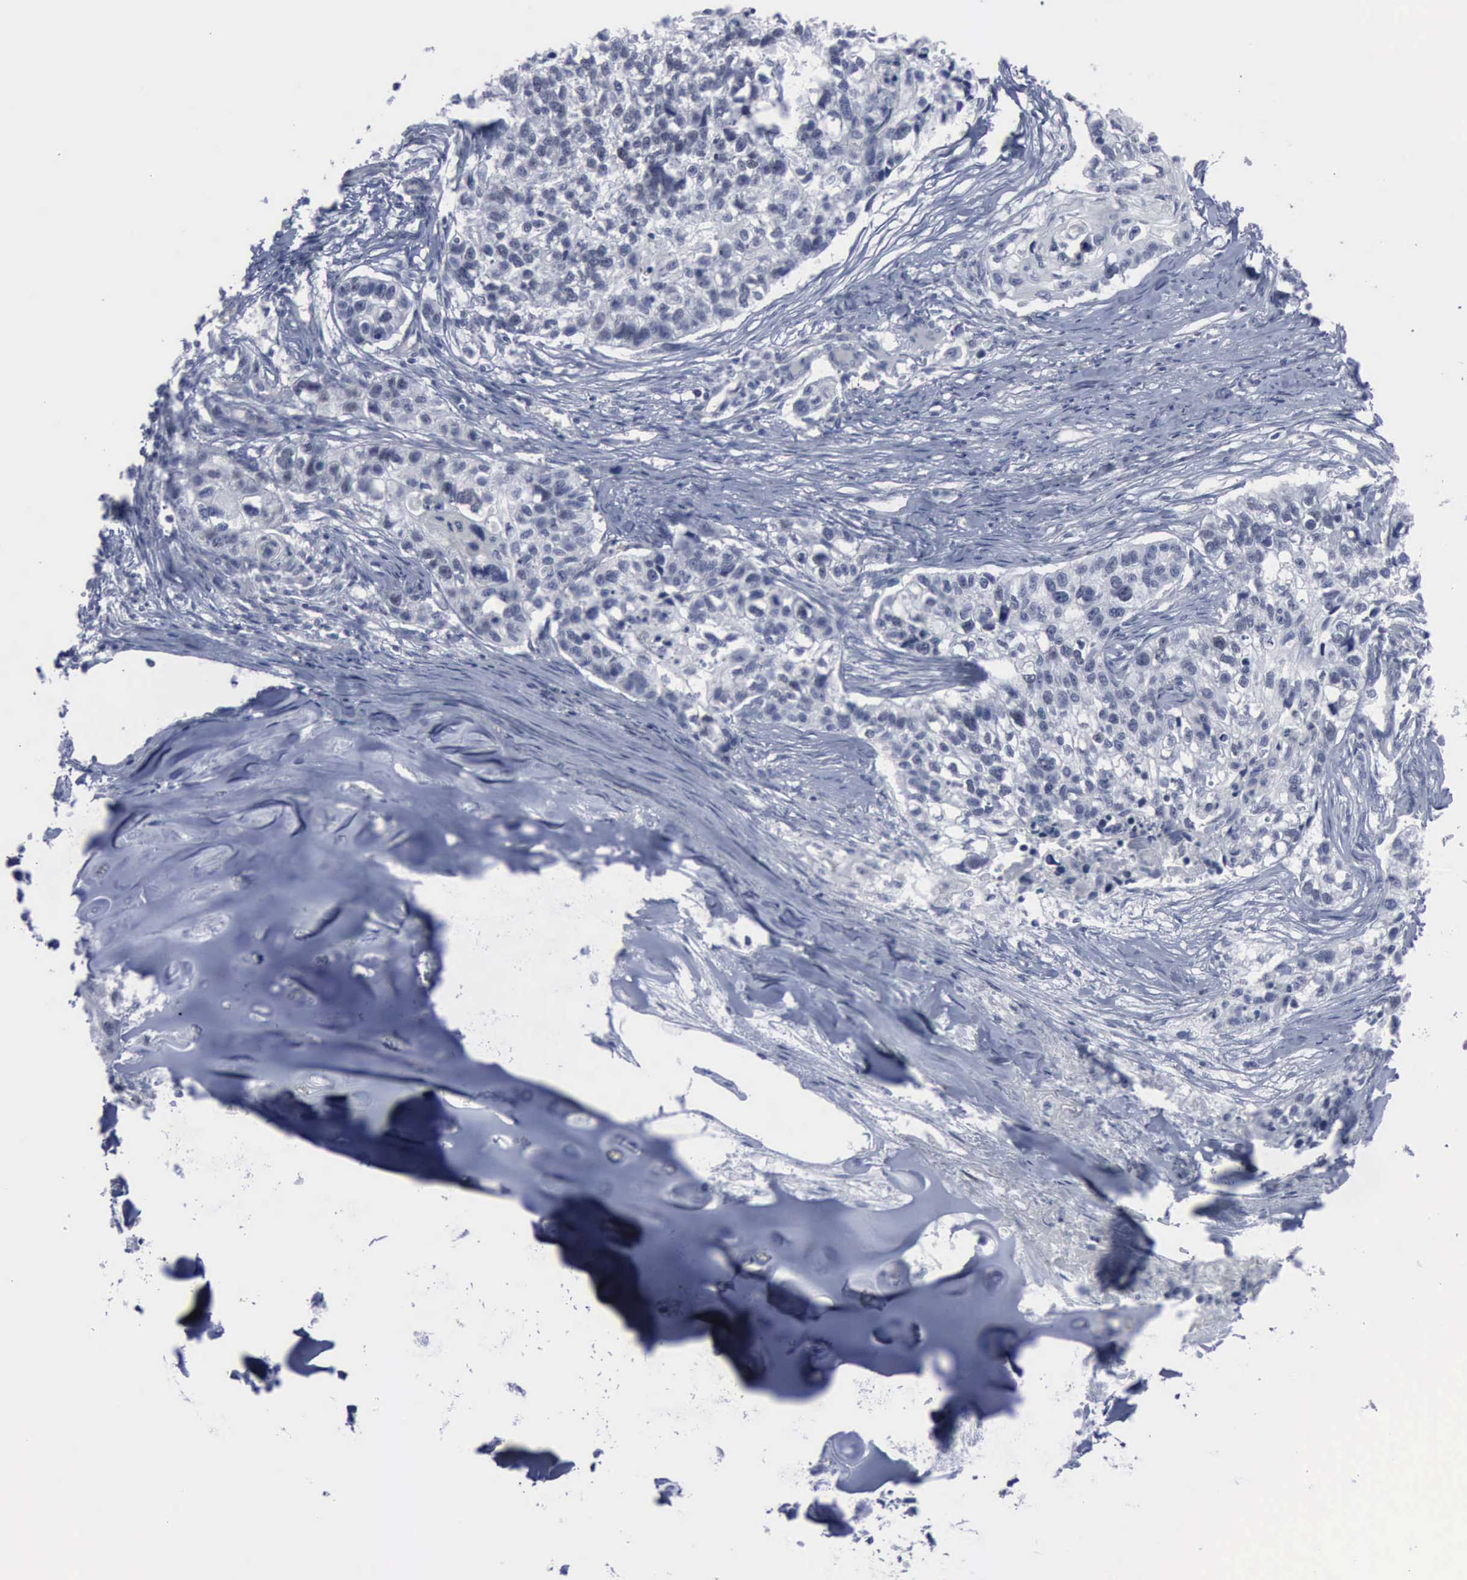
{"staining": {"intensity": "weak", "quantity": "<25%", "location": "nuclear"}, "tissue": "lung cancer", "cell_type": "Tumor cells", "image_type": "cancer", "snomed": [{"axis": "morphology", "description": "Squamous cell carcinoma, NOS"}, {"axis": "topography", "description": "Lymph node"}, {"axis": "topography", "description": "Lung"}], "caption": "High power microscopy histopathology image of an immunohistochemistry (IHC) histopathology image of lung cancer (squamous cell carcinoma), revealing no significant expression in tumor cells.", "gene": "MCM5", "patient": {"sex": "male", "age": 74}}